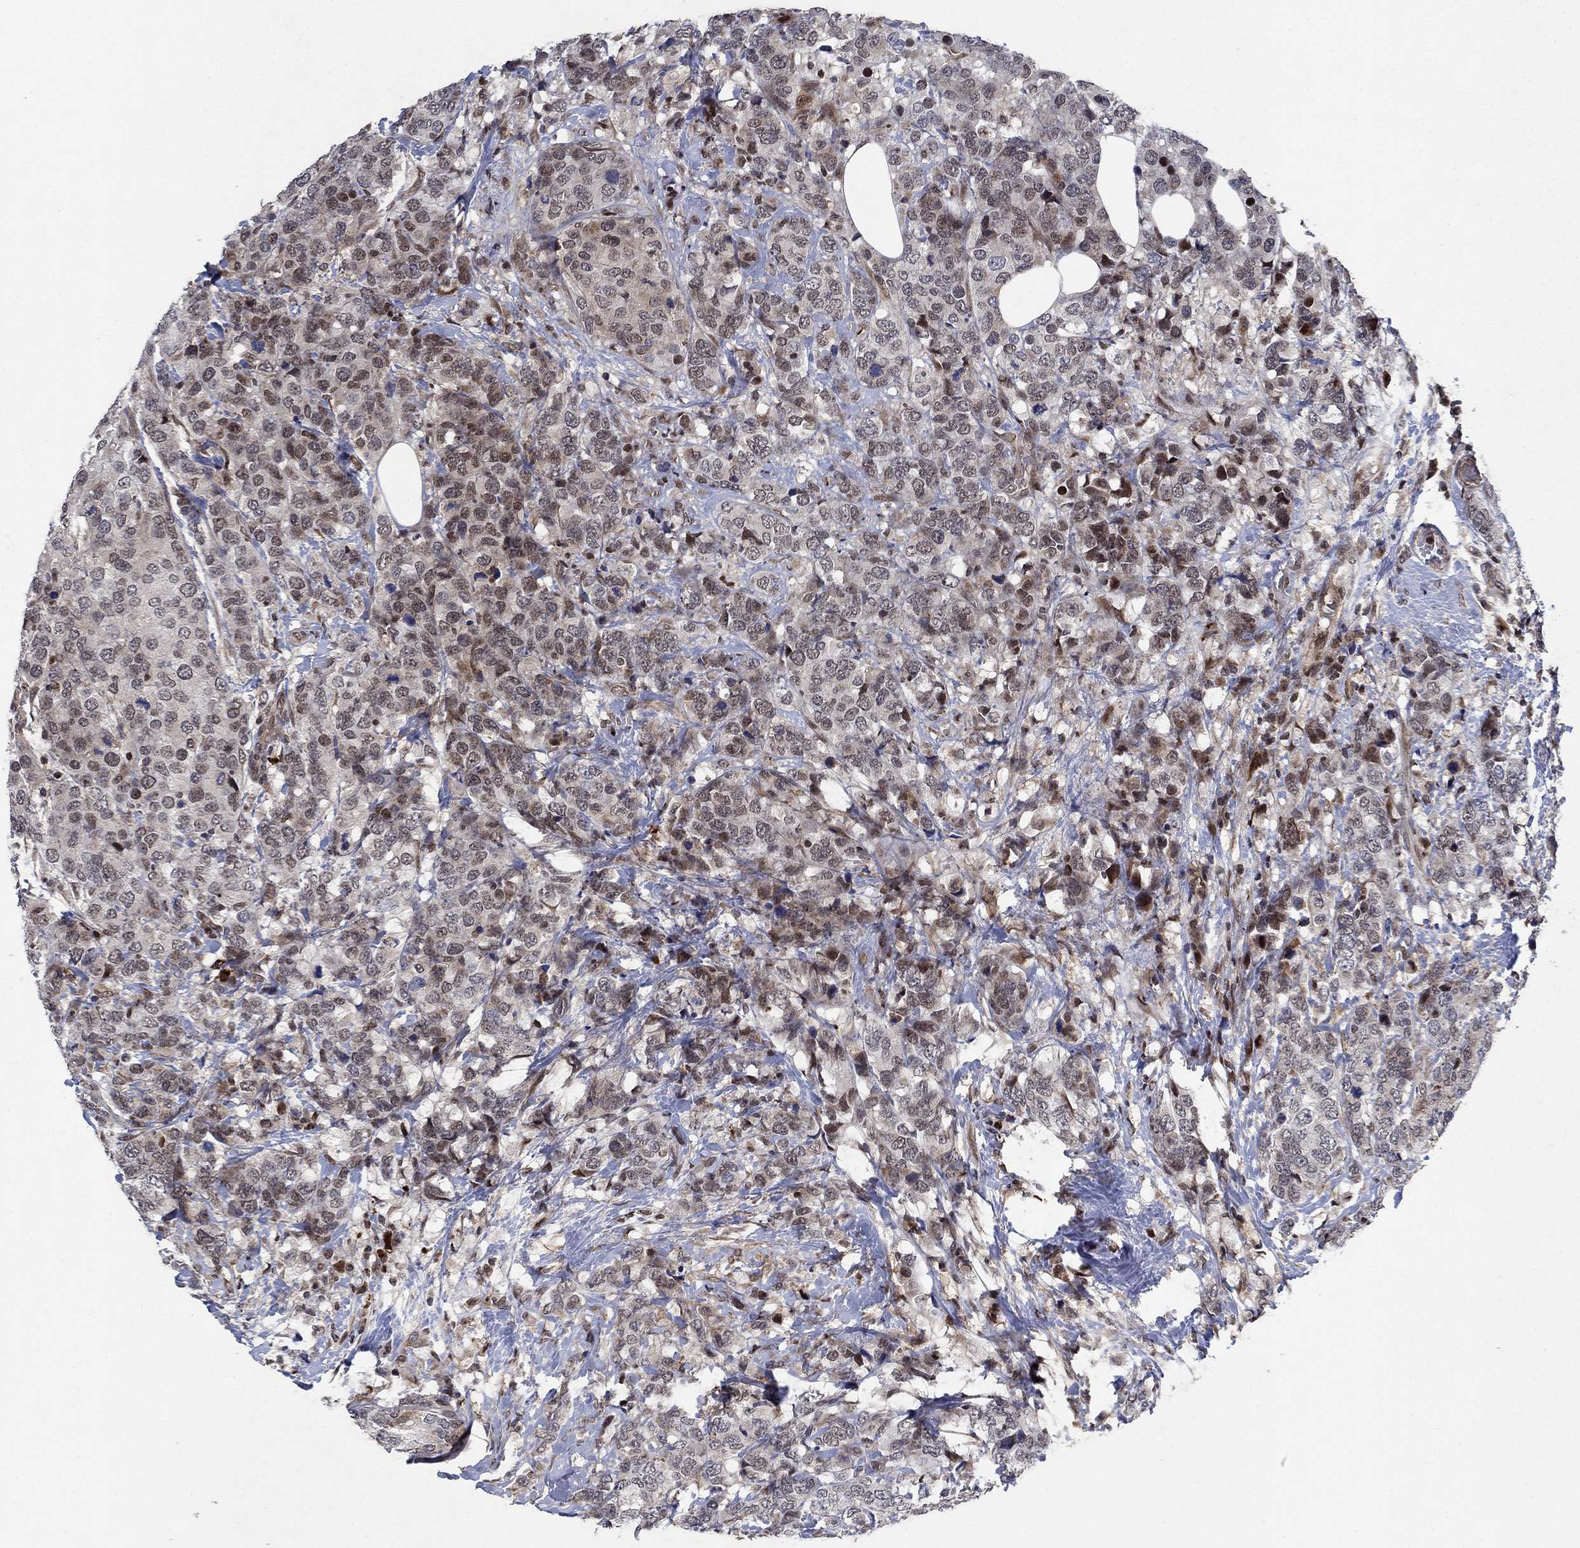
{"staining": {"intensity": "strong", "quantity": "<25%", "location": "cytoplasmic/membranous,nuclear"}, "tissue": "breast cancer", "cell_type": "Tumor cells", "image_type": "cancer", "snomed": [{"axis": "morphology", "description": "Lobular carcinoma"}, {"axis": "topography", "description": "Breast"}], "caption": "Immunohistochemistry (DAB (3,3'-diaminobenzidine)) staining of breast cancer exhibits strong cytoplasmic/membranous and nuclear protein staining in approximately <25% of tumor cells. (brown staining indicates protein expression, while blue staining denotes nuclei).", "gene": "PRICKLE4", "patient": {"sex": "female", "age": 59}}